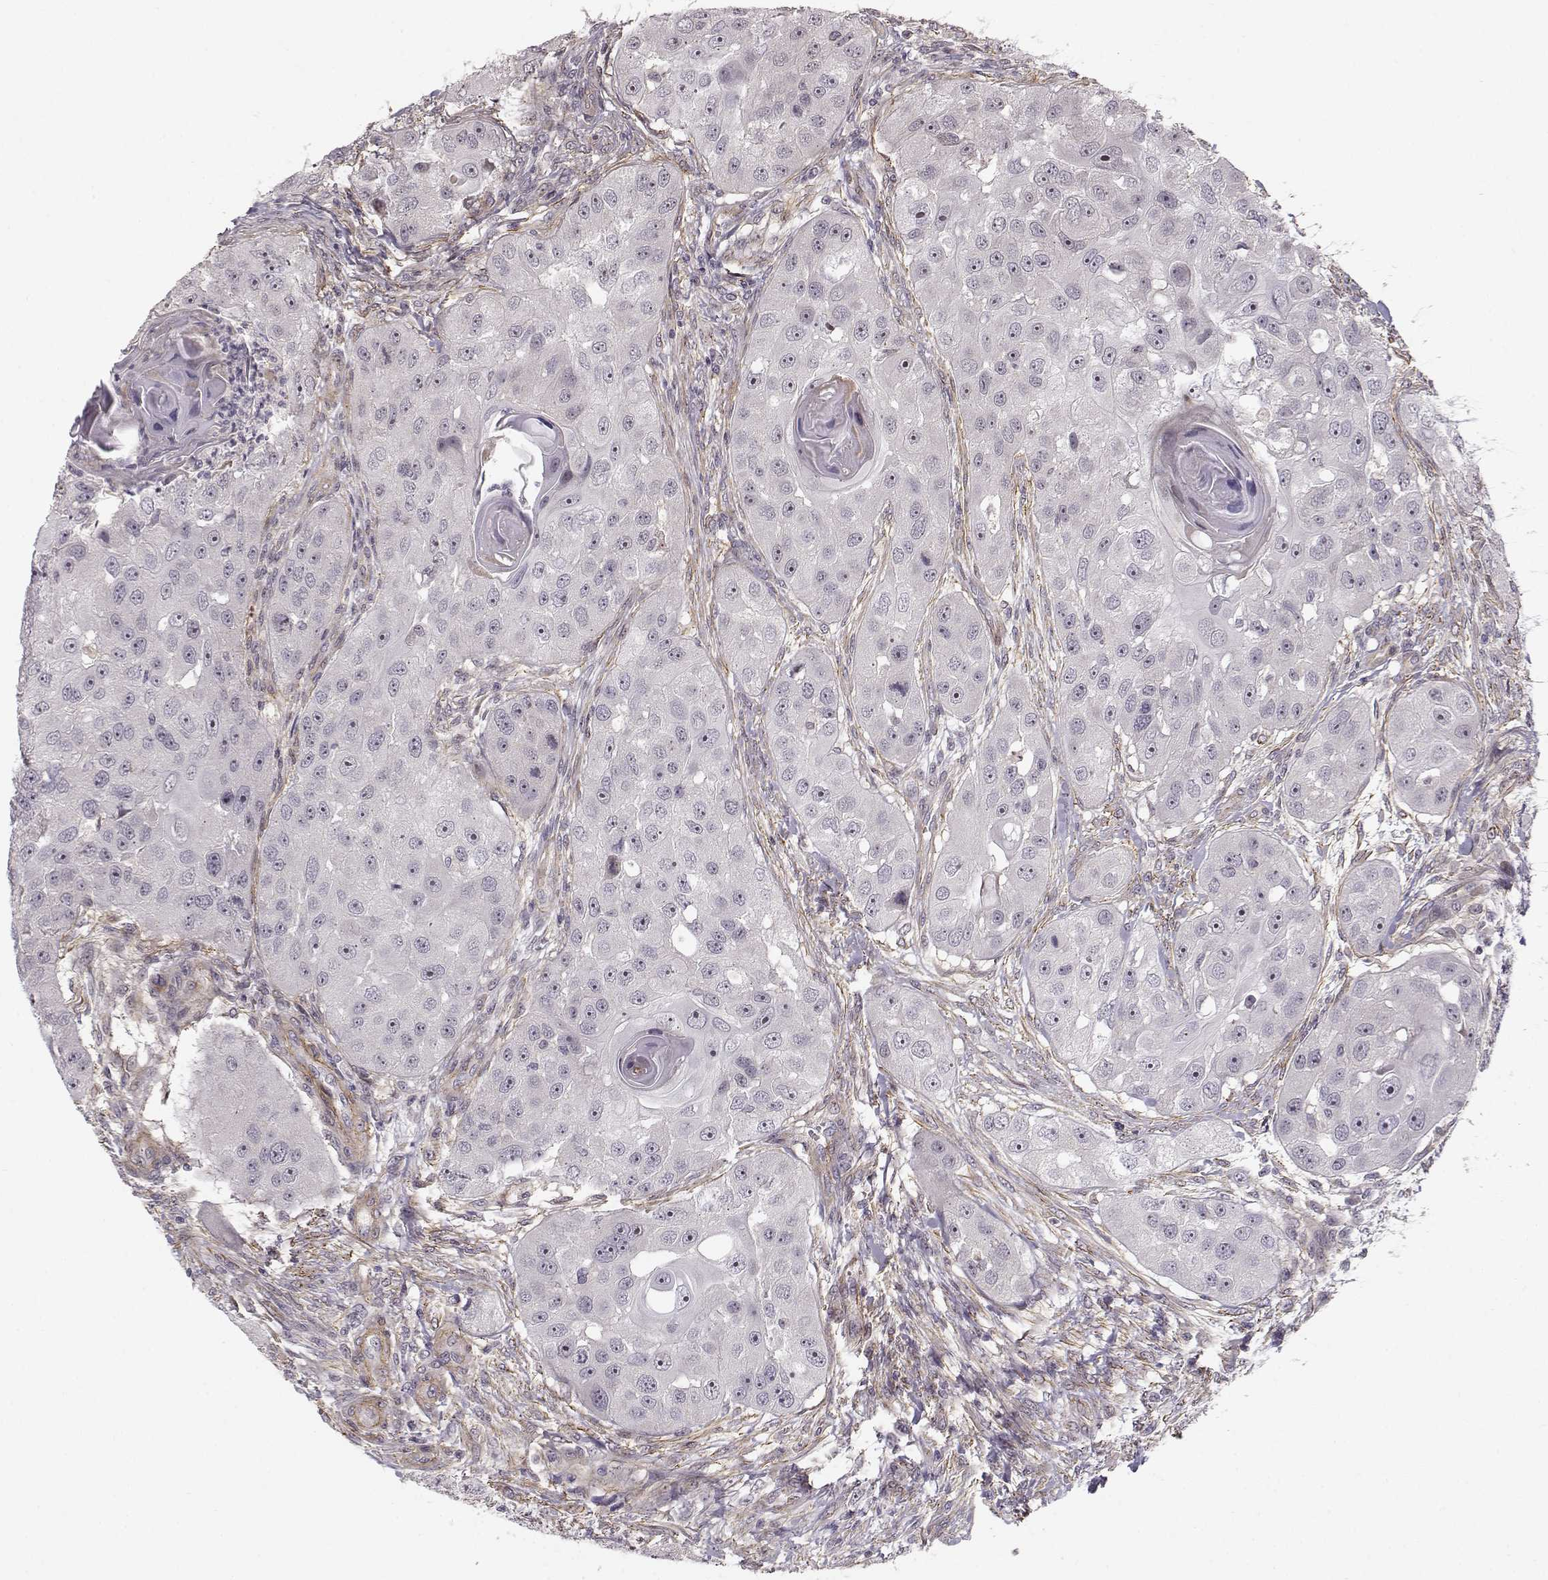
{"staining": {"intensity": "negative", "quantity": "none", "location": "none"}, "tissue": "head and neck cancer", "cell_type": "Tumor cells", "image_type": "cancer", "snomed": [{"axis": "morphology", "description": "Squamous cell carcinoma, NOS"}, {"axis": "topography", "description": "Head-Neck"}], "caption": "Immunohistochemical staining of squamous cell carcinoma (head and neck) shows no significant expression in tumor cells.", "gene": "RGS9BP", "patient": {"sex": "male", "age": 51}}